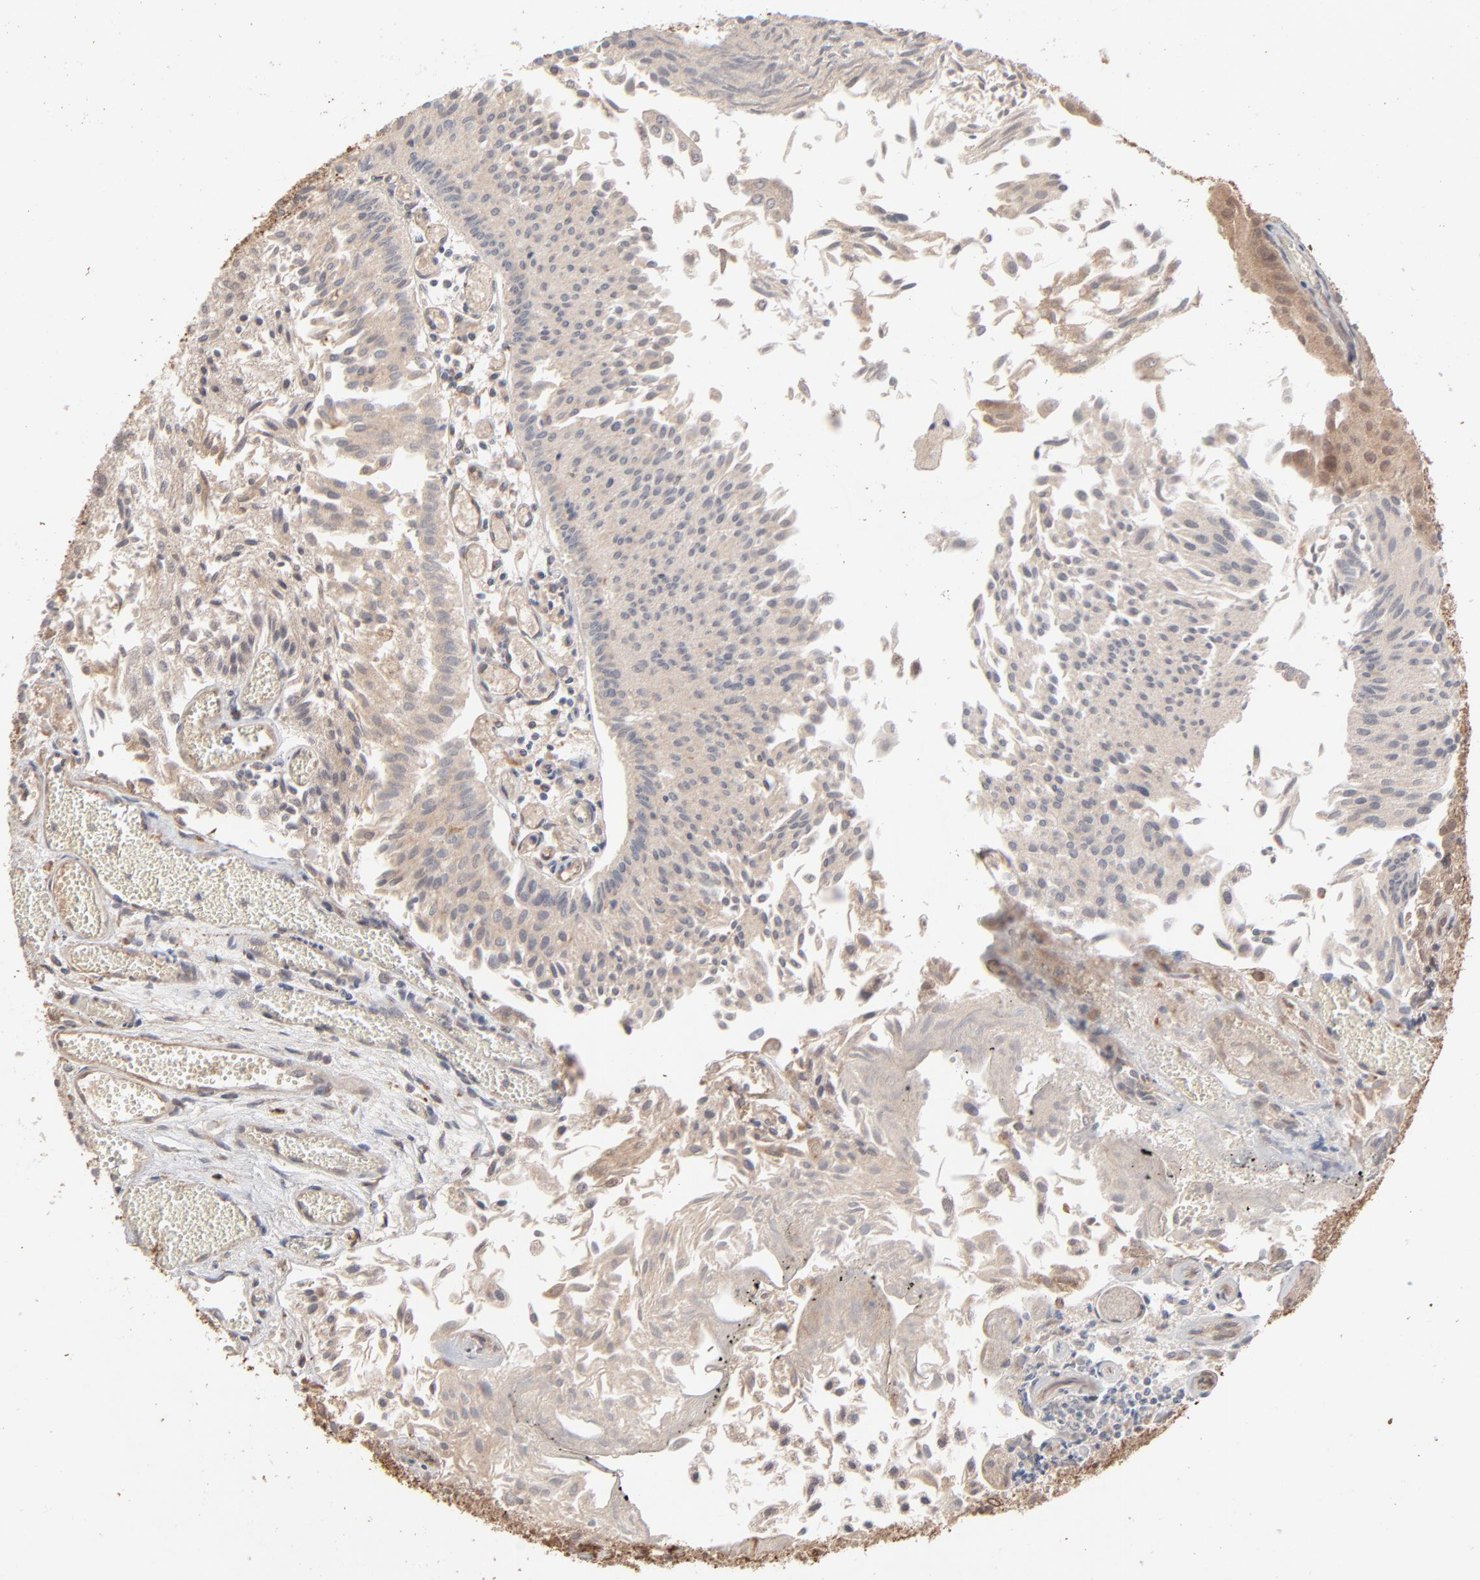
{"staining": {"intensity": "weak", "quantity": ">75%", "location": "cytoplasmic/membranous"}, "tissue": "urothelial cancer", "cell_type": "Tumor cells", "image_type": "cancer", "snomed": [{"axis": "morphology", "description": "Urothelial carcinoma, Low grade"}, {"axis": "topography", "description": "Urinary bladder"}], "caption": "Tumor cells display low levels of weak cytoplasmic/membranous staining in approximately >75% of cells in urothelial carcinoma (low-grade).", "gene": "SCFD1", "patient": {"sex": "male", "age": 86}}